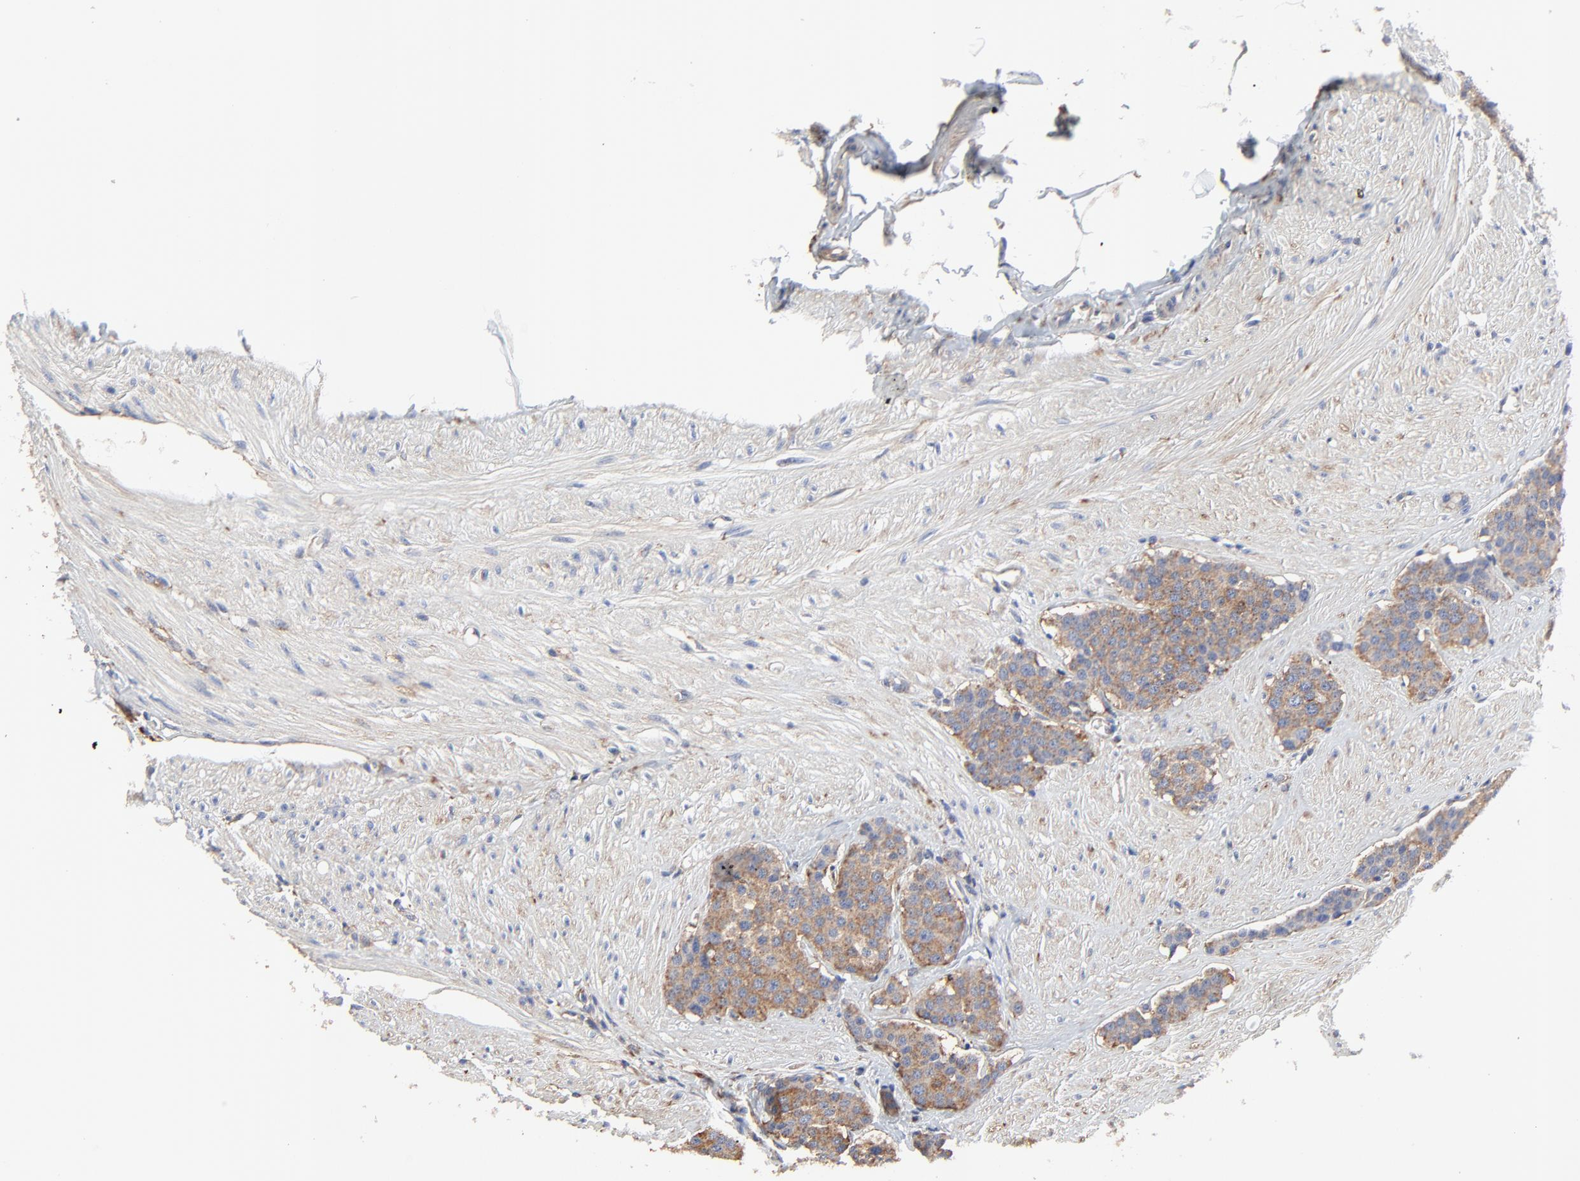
{"staining": {"intensity": "moderate", "quantity": ">75%", "location": "cytoplasmic/membranous"}, "tissue": "carcinoid", "cell_type": "Tumor cells", "image_type": "cancer", "snomed": [{"axis": "morphology", "description": "Carcinoid, malignant, NOS"}, {"axis": "topography", "description": "Small intestine"}], "caption": "Immunohistochemical staining of carcinoid displays moderate cytoplasmic/membranous protein positivity in about >75% of tumor cells.", "gene": "NXF3", "patient": {"sex": "male", "age": 60}}